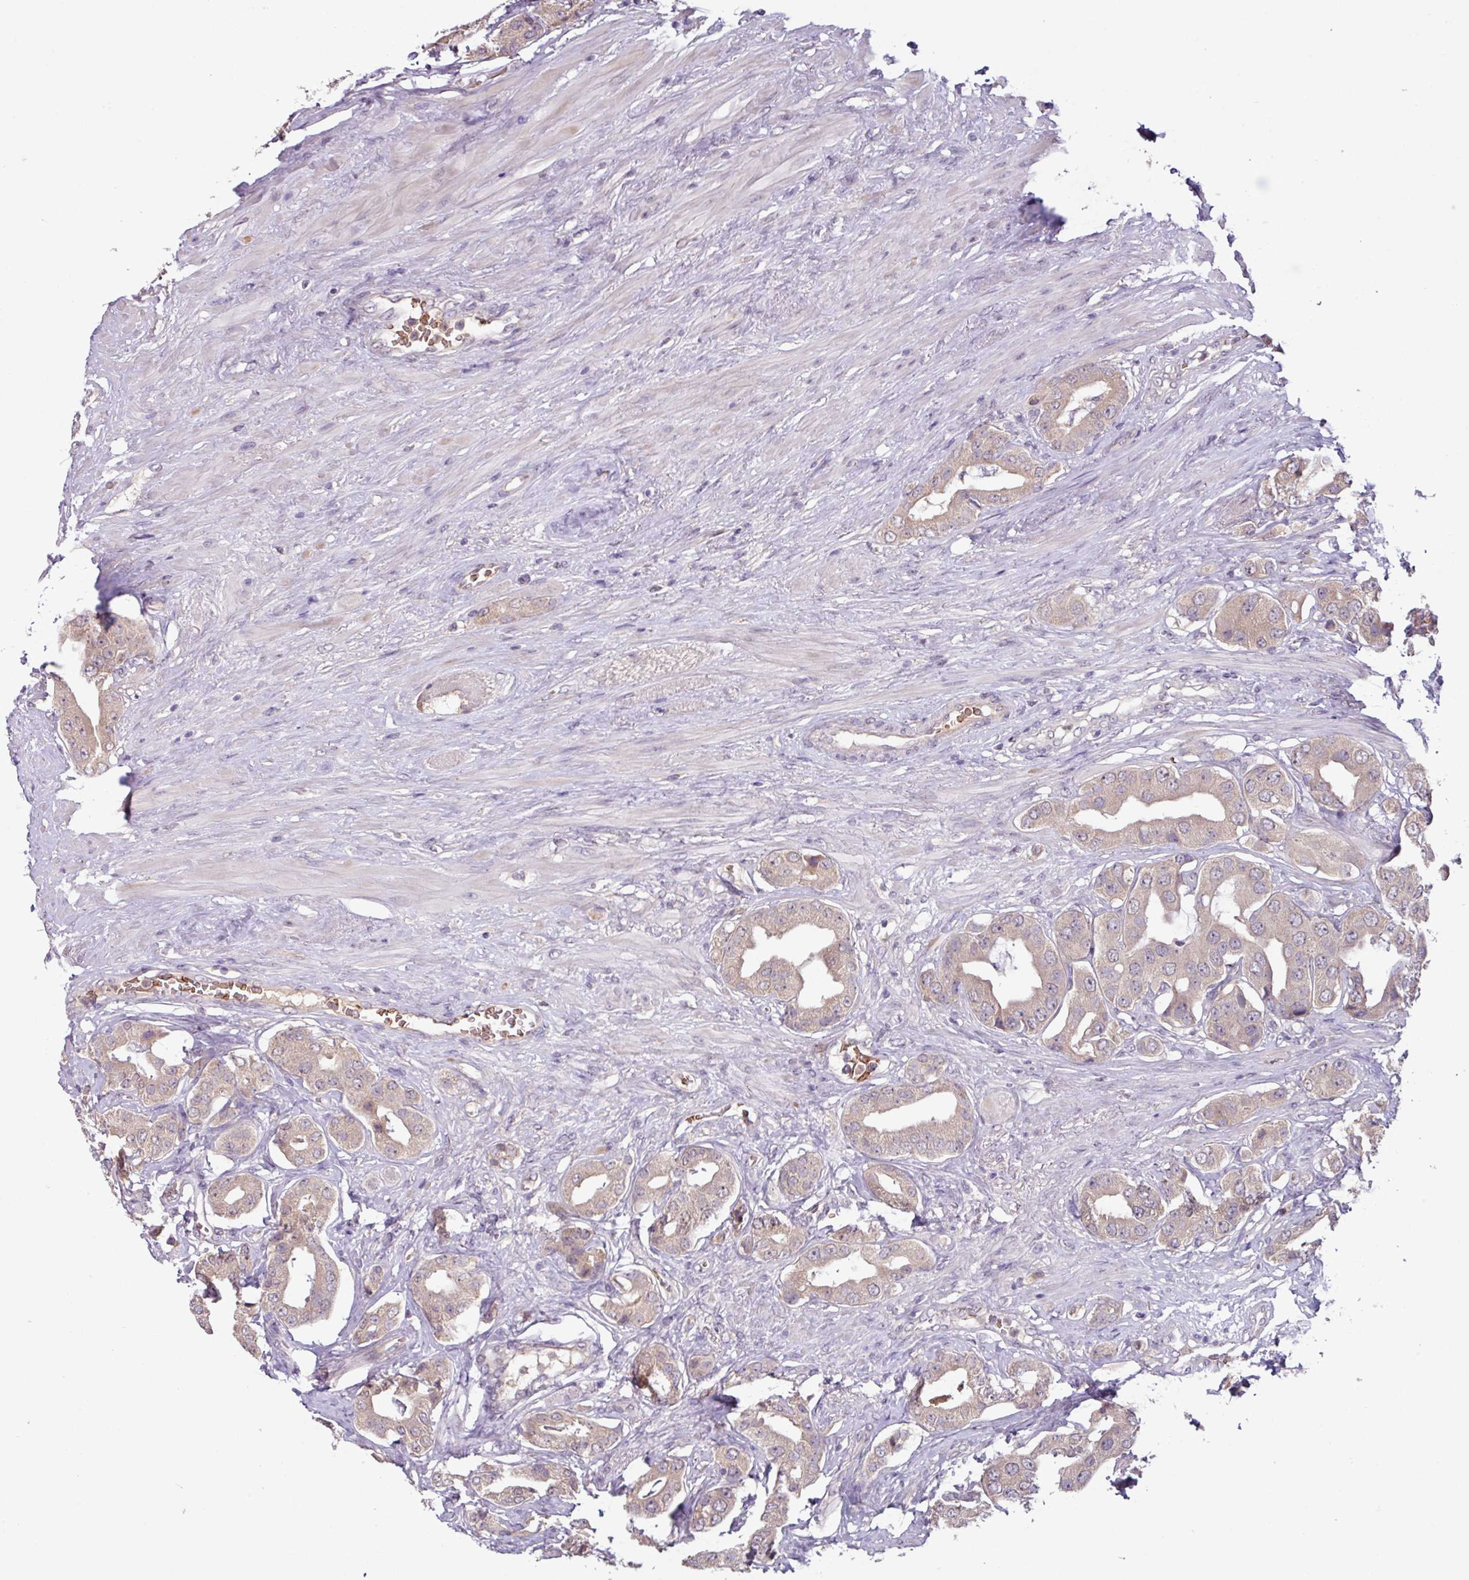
{"staining": {"intensity": "weak", "quantity": "25%-75%", "location": "cytoplasmic/membranous"}, "tissue": "prostate cancer", "cell_type": "Tumor cells", "image_type": "cancer", "snomed": [{"axis": "morphology", "description": "Adenocarcinoma, High grade"}, {"axis": "topography", "description": "Prostate"}], "caption": "Weak cytoplasmic/membranous positivity is present in approximately 25%-75% of tumor cells in high-grade adenocarcinoma (prostate). The staining was performed using DAB (3,3'-diaminobenzidine), with brown indicating positive protein expression. Nuclei are stained blue with hematoxylin.", "gene": "SLC5A10", "patient": {"sex": "male", "age": 63}}